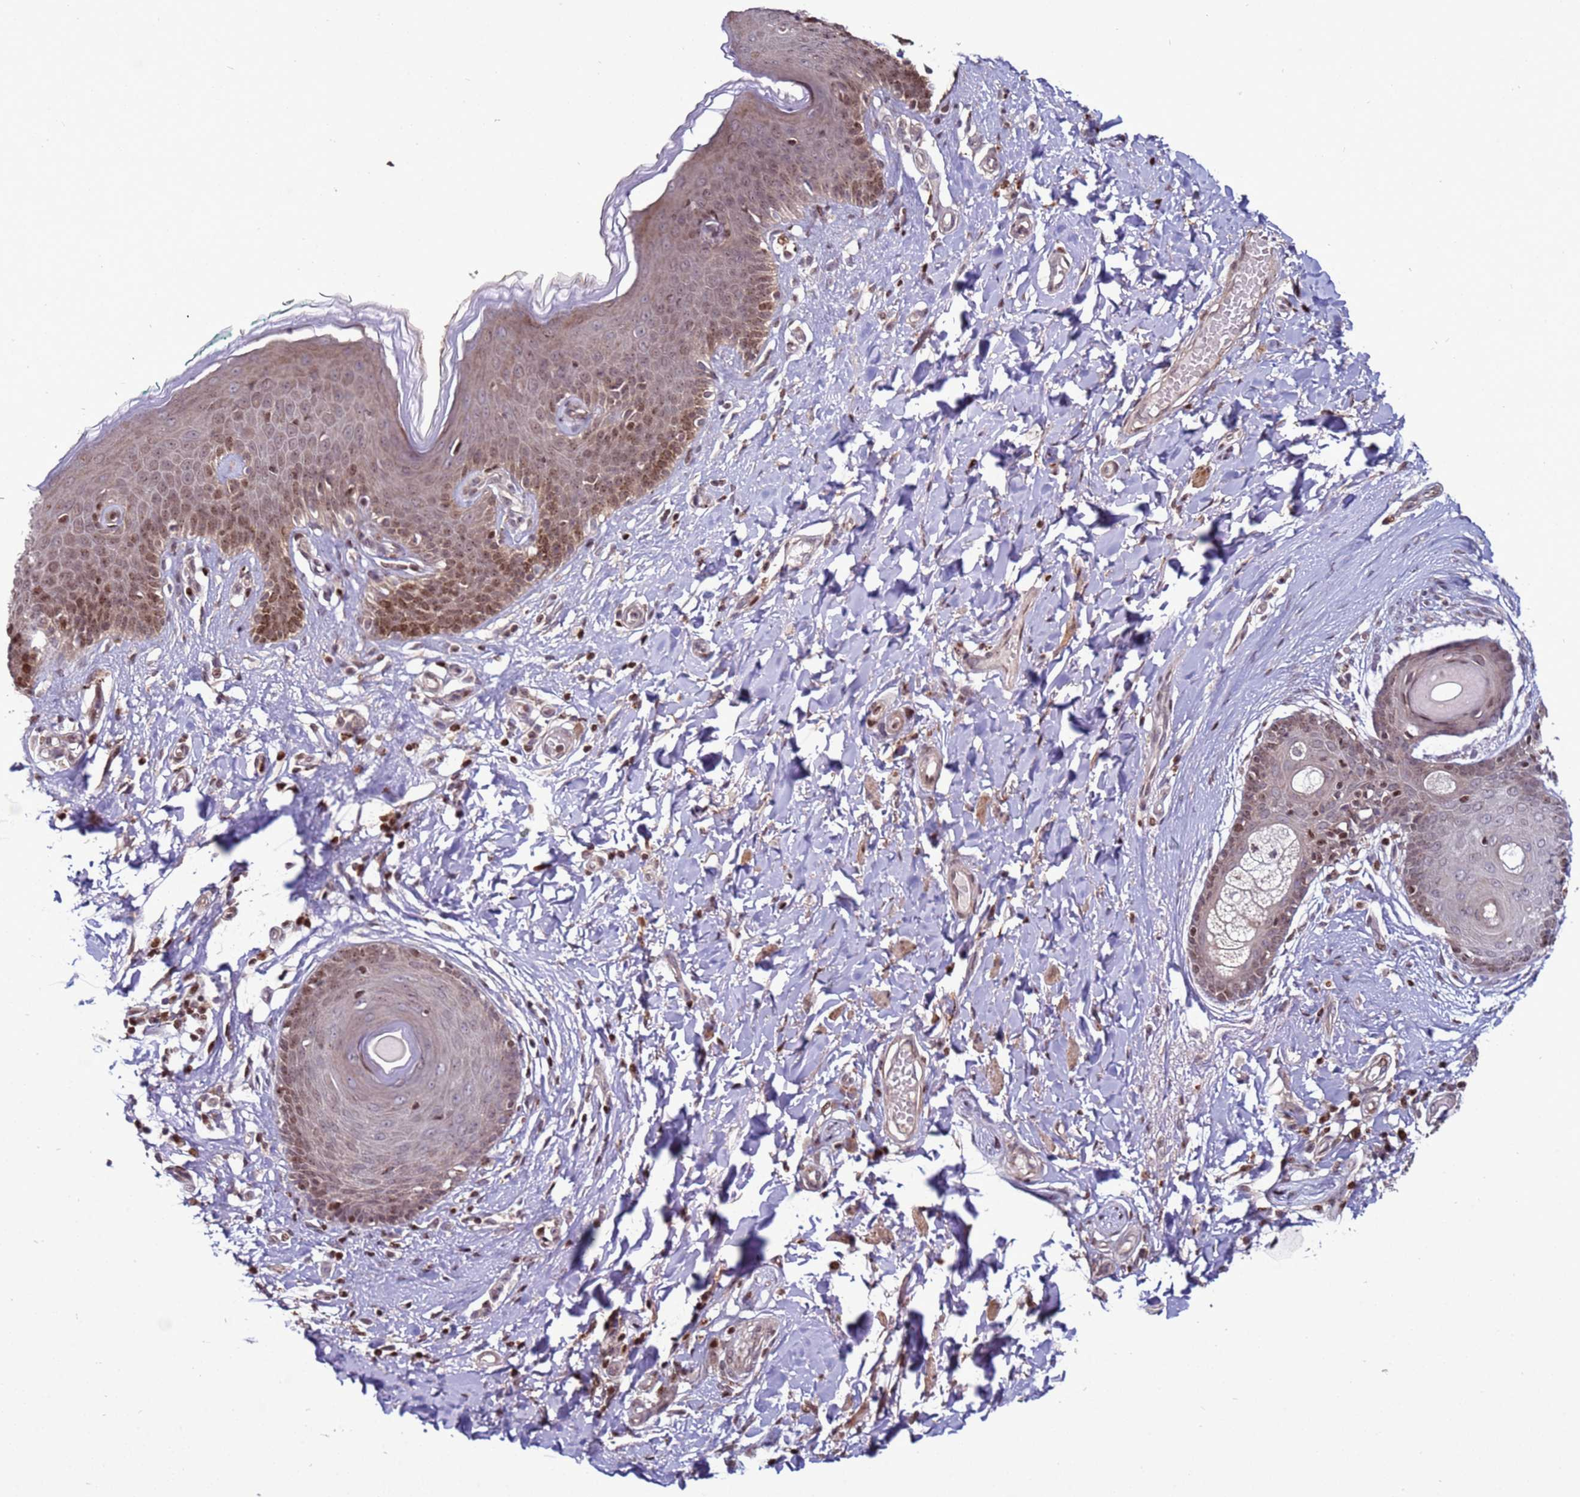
{"staining": {"intensity": "moderate", "quantity": "25%-75%", "location": "nuclear"}, "tissue": "skin", "cell_type": "Epidermal cells", "image_type": "normal", "snomed": [{"axis": "morphology", "description": "Normal tissue, NOS"}, {"axis": "topography", "description": "Vulva"}], "caption": "Skin stained with DAB immunohistochemistry (IHC) shows medium levels of moderate nuclear positivity in approximately 25%-75% of epidermal cells. (DAB IHC with brightfield microscopy, high magnification).", "gene": "HGH1", "patient": {"sex": "female", "age": 66}}